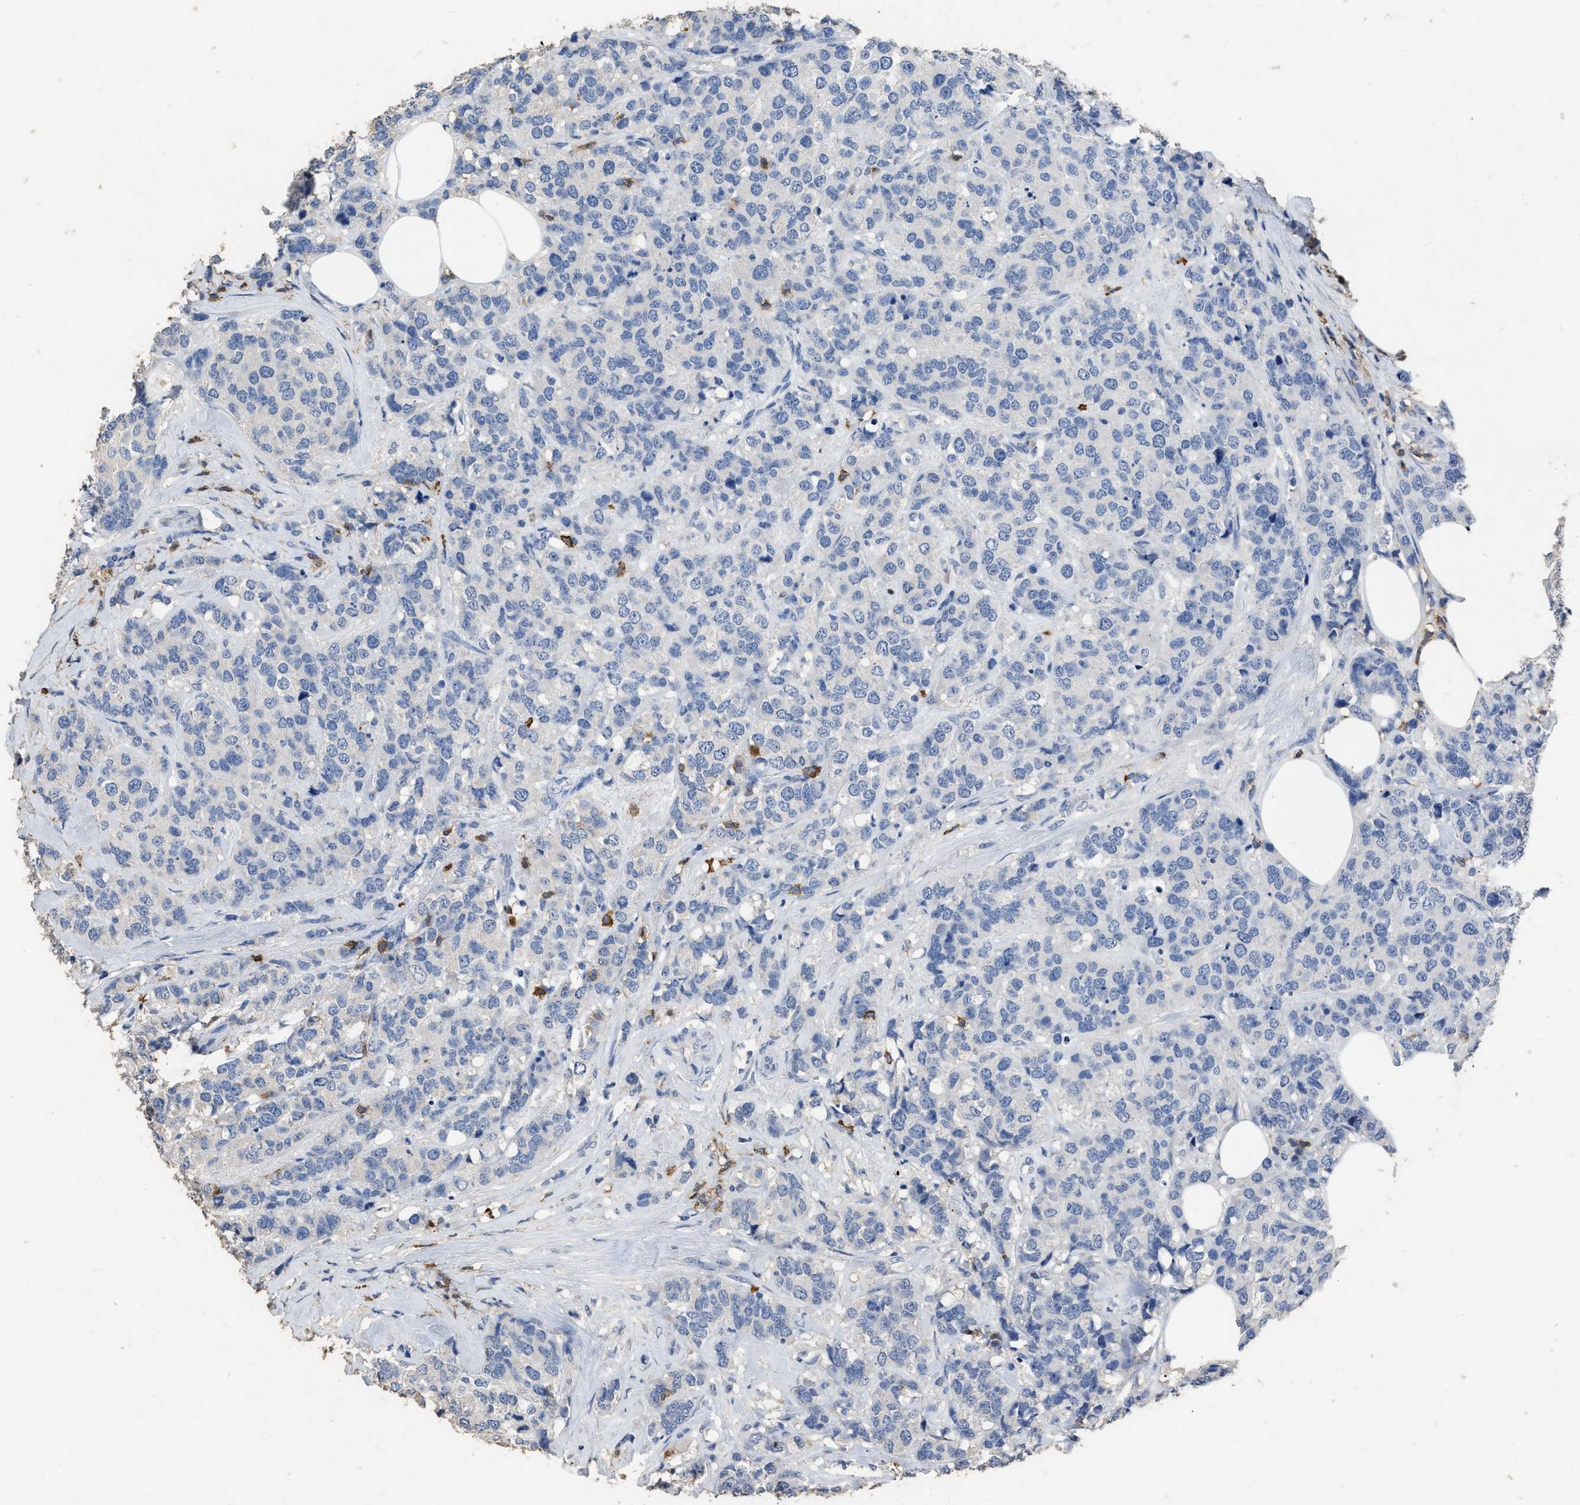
{"staining": {"intensity": "negative", "quantity": "none", "location": "none"}, "tissue": "breast cancer", "cell_type": "Tumor cells", "image_type": "cancer", "snomed": [{"axis": "morphology", "description": "Lobular carcinoma"}, {"axis": "topography", "description": "Breast"}], "caption": "High power microscopy image of an immunohistochemistry image of lobular carcinoma (breast), revealing no significant staining in tumor cells. (DAB (3,3'-diaminobenzidine) IHC visualized using brightfield microscopy, high magnification).", "gene": "HABP2", "patient": {"sex": "female", "age": 59}}